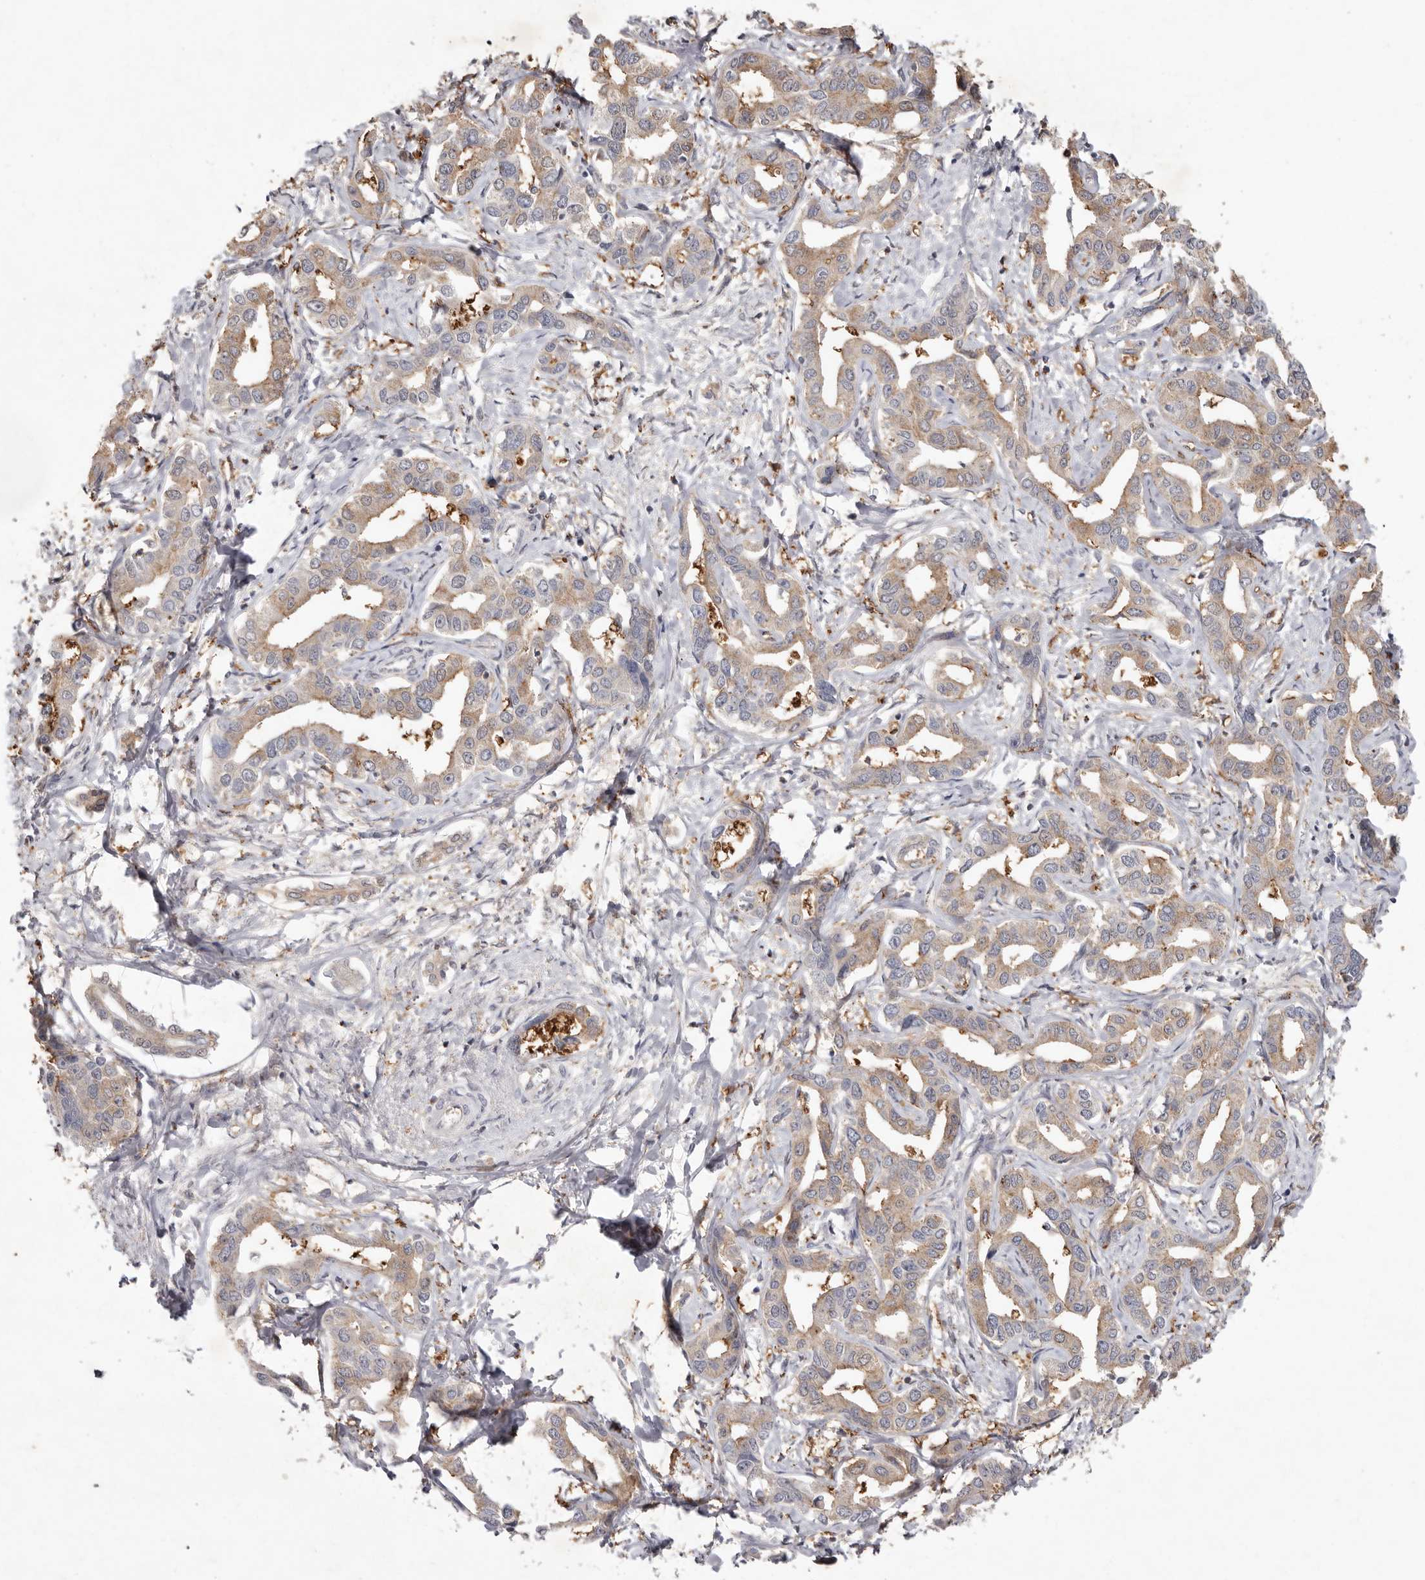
{"staining": {"intensity": "moderate", "quantity": ">75%", "location": "cytoplasmic/membranous"}, "tissue": "liver cancer", "cell_type": "Tumor cells", "image_type": "cancer", "snomed": [{"axis": "morphology", "description": "Cholangiocarcinoma"}, {"axis": "topography", "description": "Liver"}], "caption": "Immunohistochemistry of liver cancer (cholangiocarcinoma) demonstrates medium levels of moderate cytoplasmic/membranous positivity in approximately >75% of tumor cells.", "gene": "TADA1", "patient": {"sex": "male", "age": 59}}